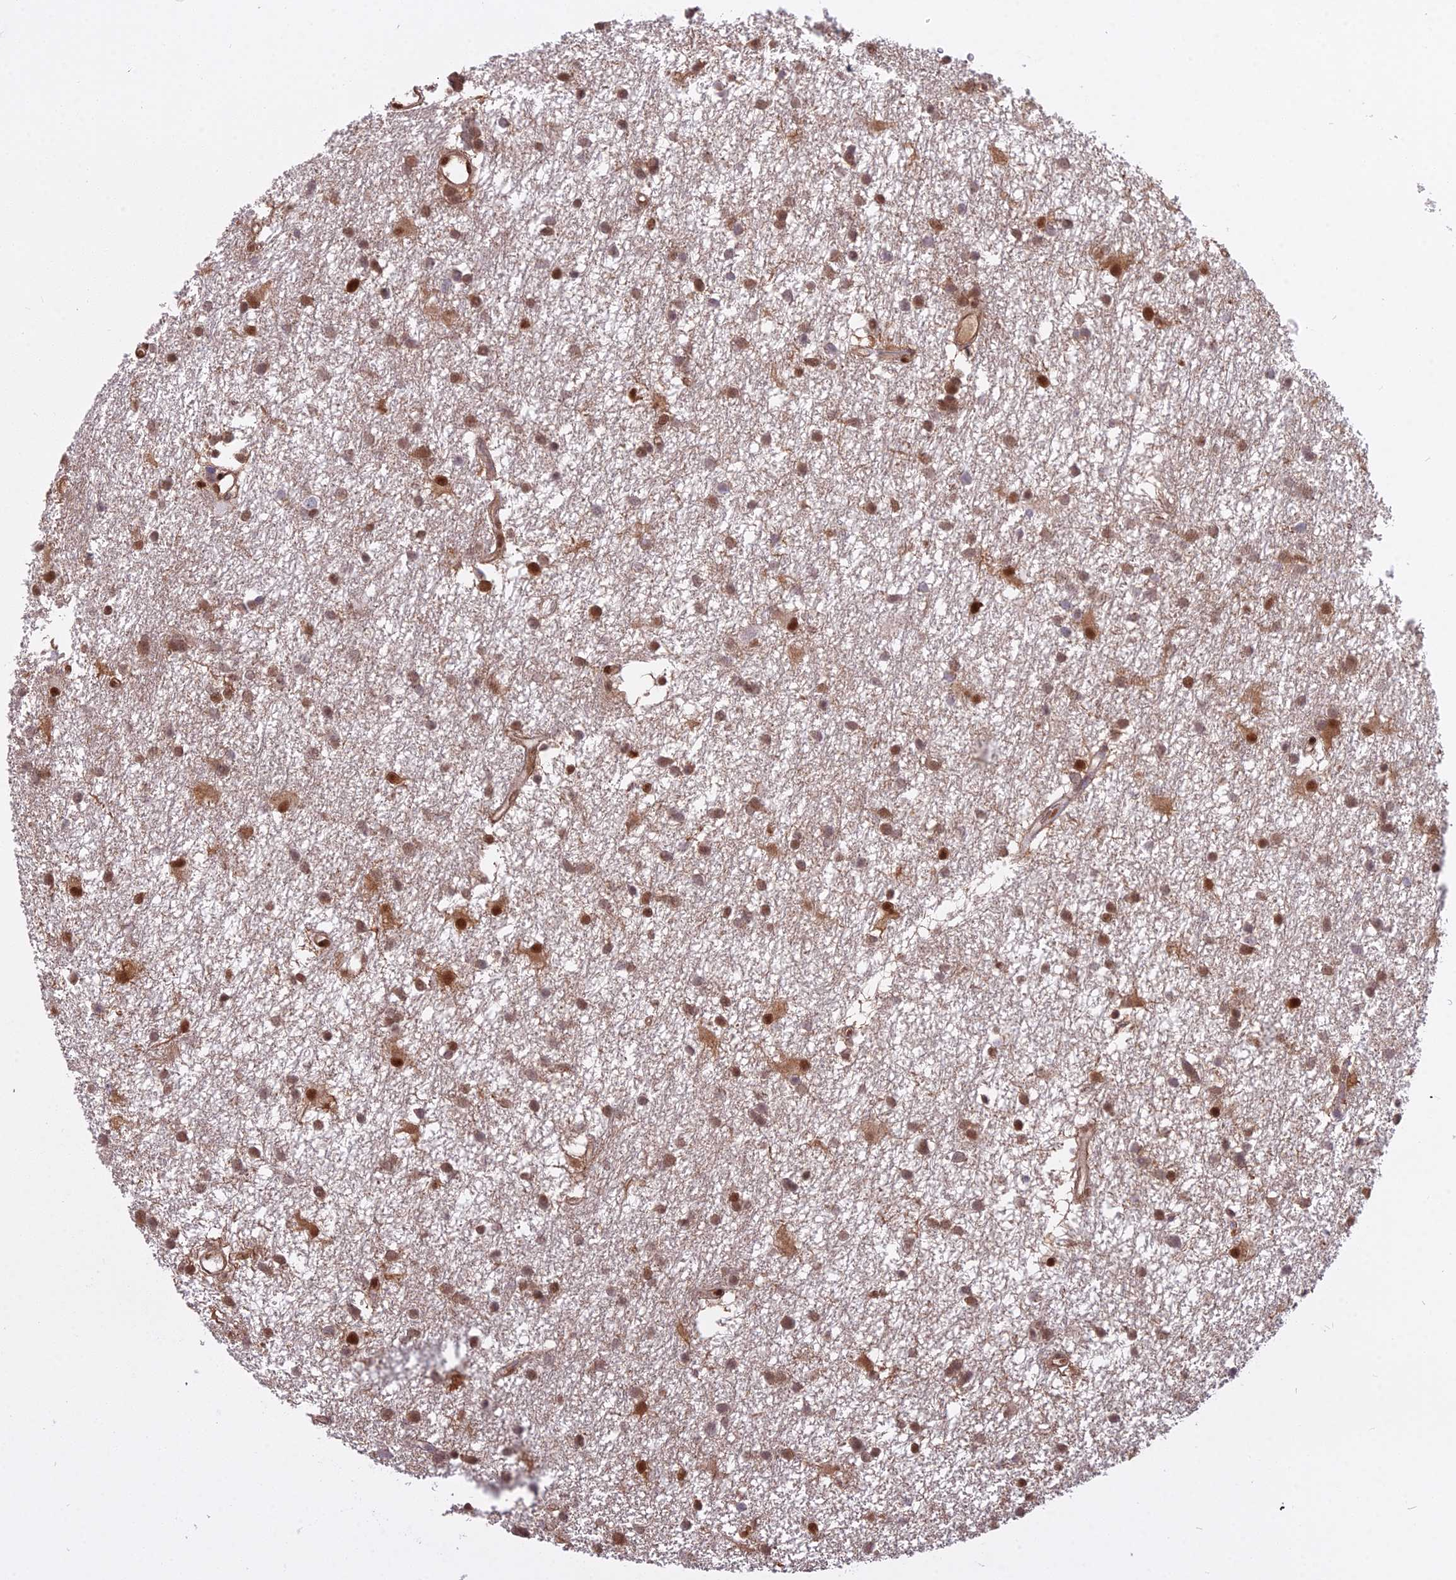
{"staining": {"intensity": "moderate", "quantity": ">75%", "location": "nuclear"}, "tissue": "glioma", "cell_type": "Tumor cells", "image_type": "cancer", "snomed": [{"axis": "morphology", "description": "Glioma, malignant, High grade"}, {"axis": "topography", "description": "Brain"}], "caption": "There is medium levels of moderate nuclear positivity in tumor cells of high-grade glioma (malignant), as demonstrated by immunohistochemical staining (brown color).", "gene": "NPEPL1", "patient": {"sex": "male", "age": 77}}